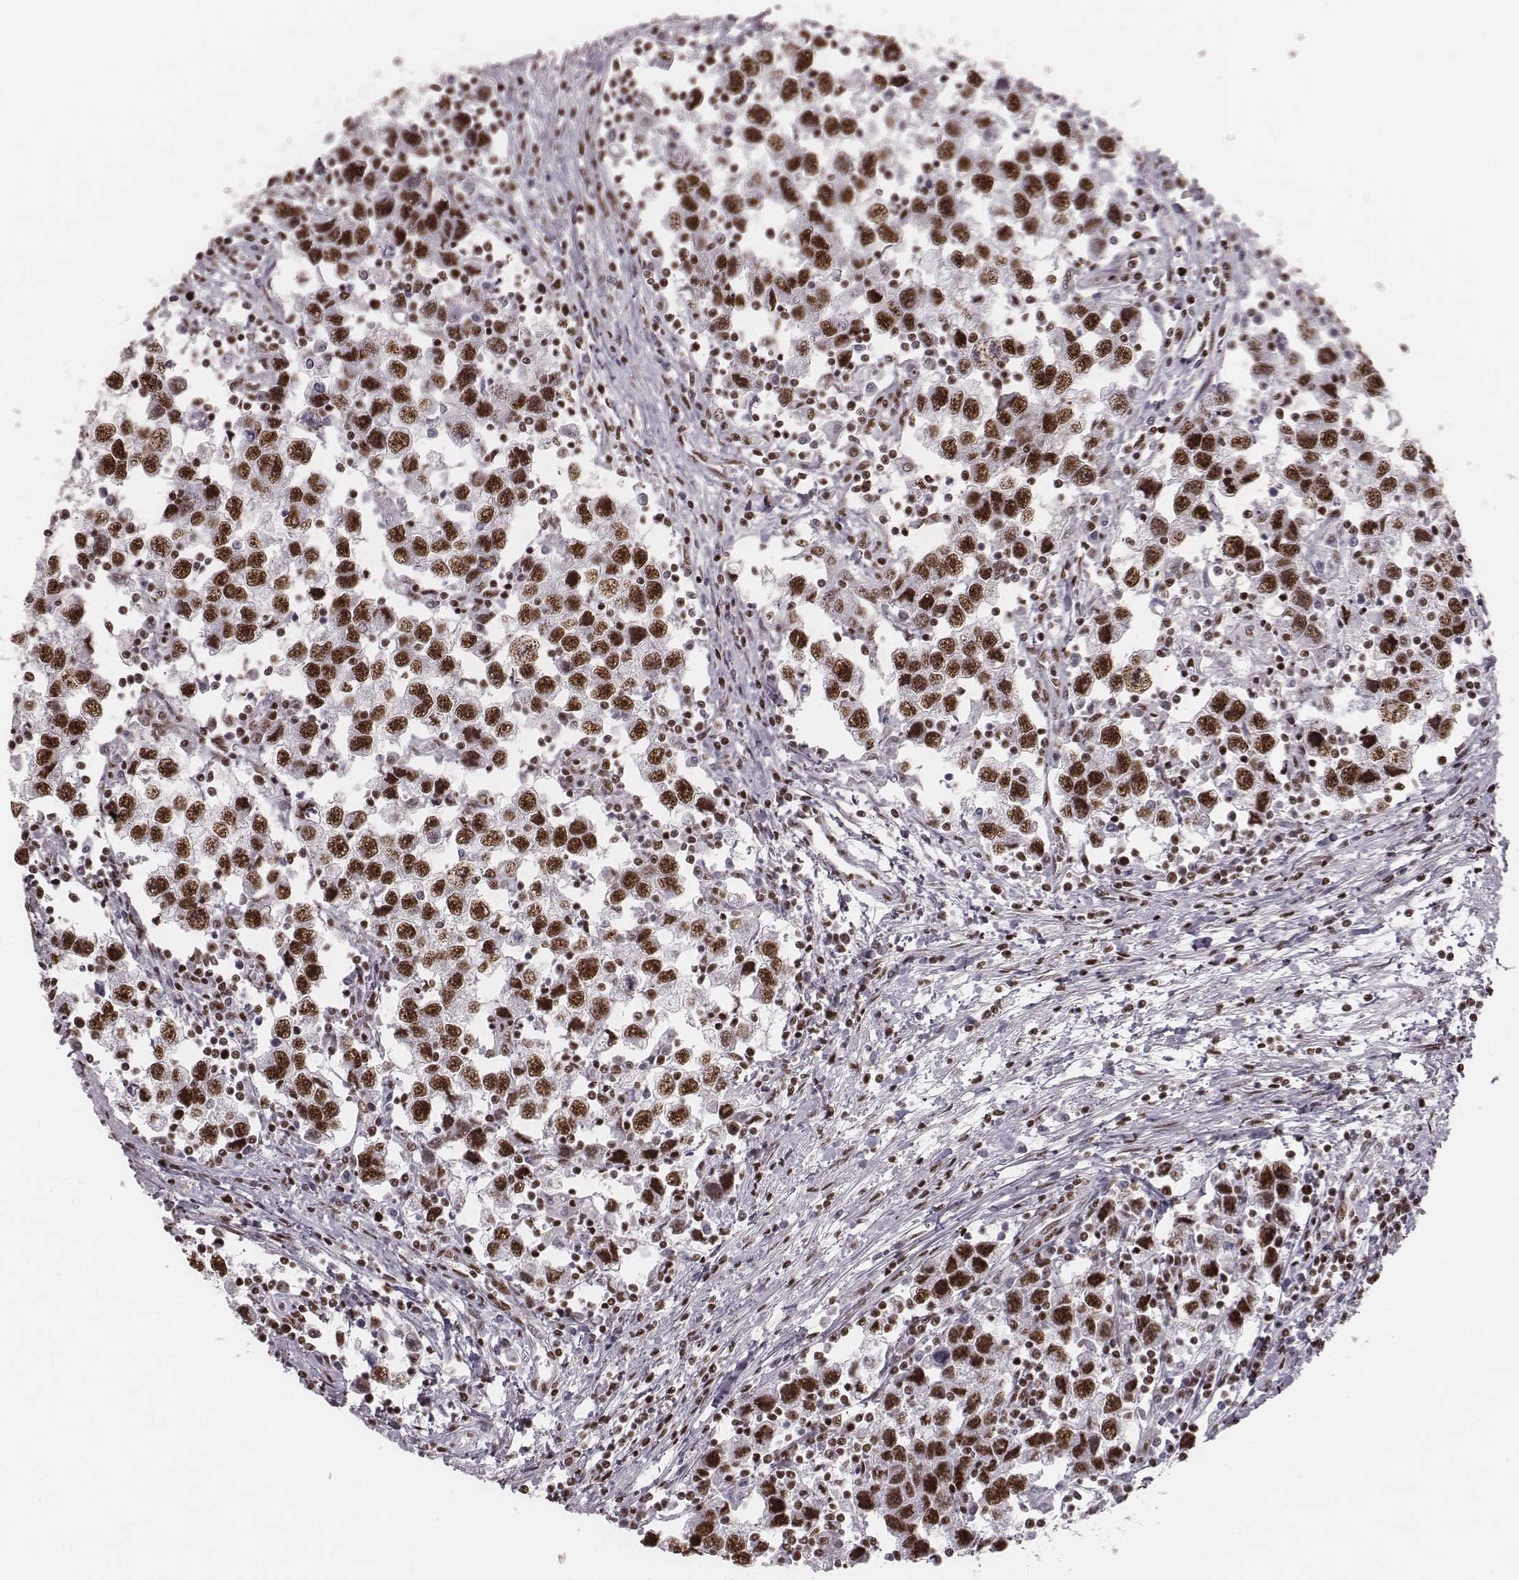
{"staining": {"intensity": "strong", "quantity": ">75%", "location": "nuclear"}, "tissue": "testis cancer", "cell_type": "Tumor cells", "image_type": "cancer", "snomed": [{"axis": "morphology", "description": "Seminoma, NOS"}, {"axis": "topography", "description": "Testis"}], "caption": "DAB (3,3'-diaminobenzidine) immunohistochemical staining of testis seminoma displays strong nuclear protein expression in approximately >75% of tumor cells.", "gene": "LUC7L", "patient": {"sex": "male", "age": 30}}